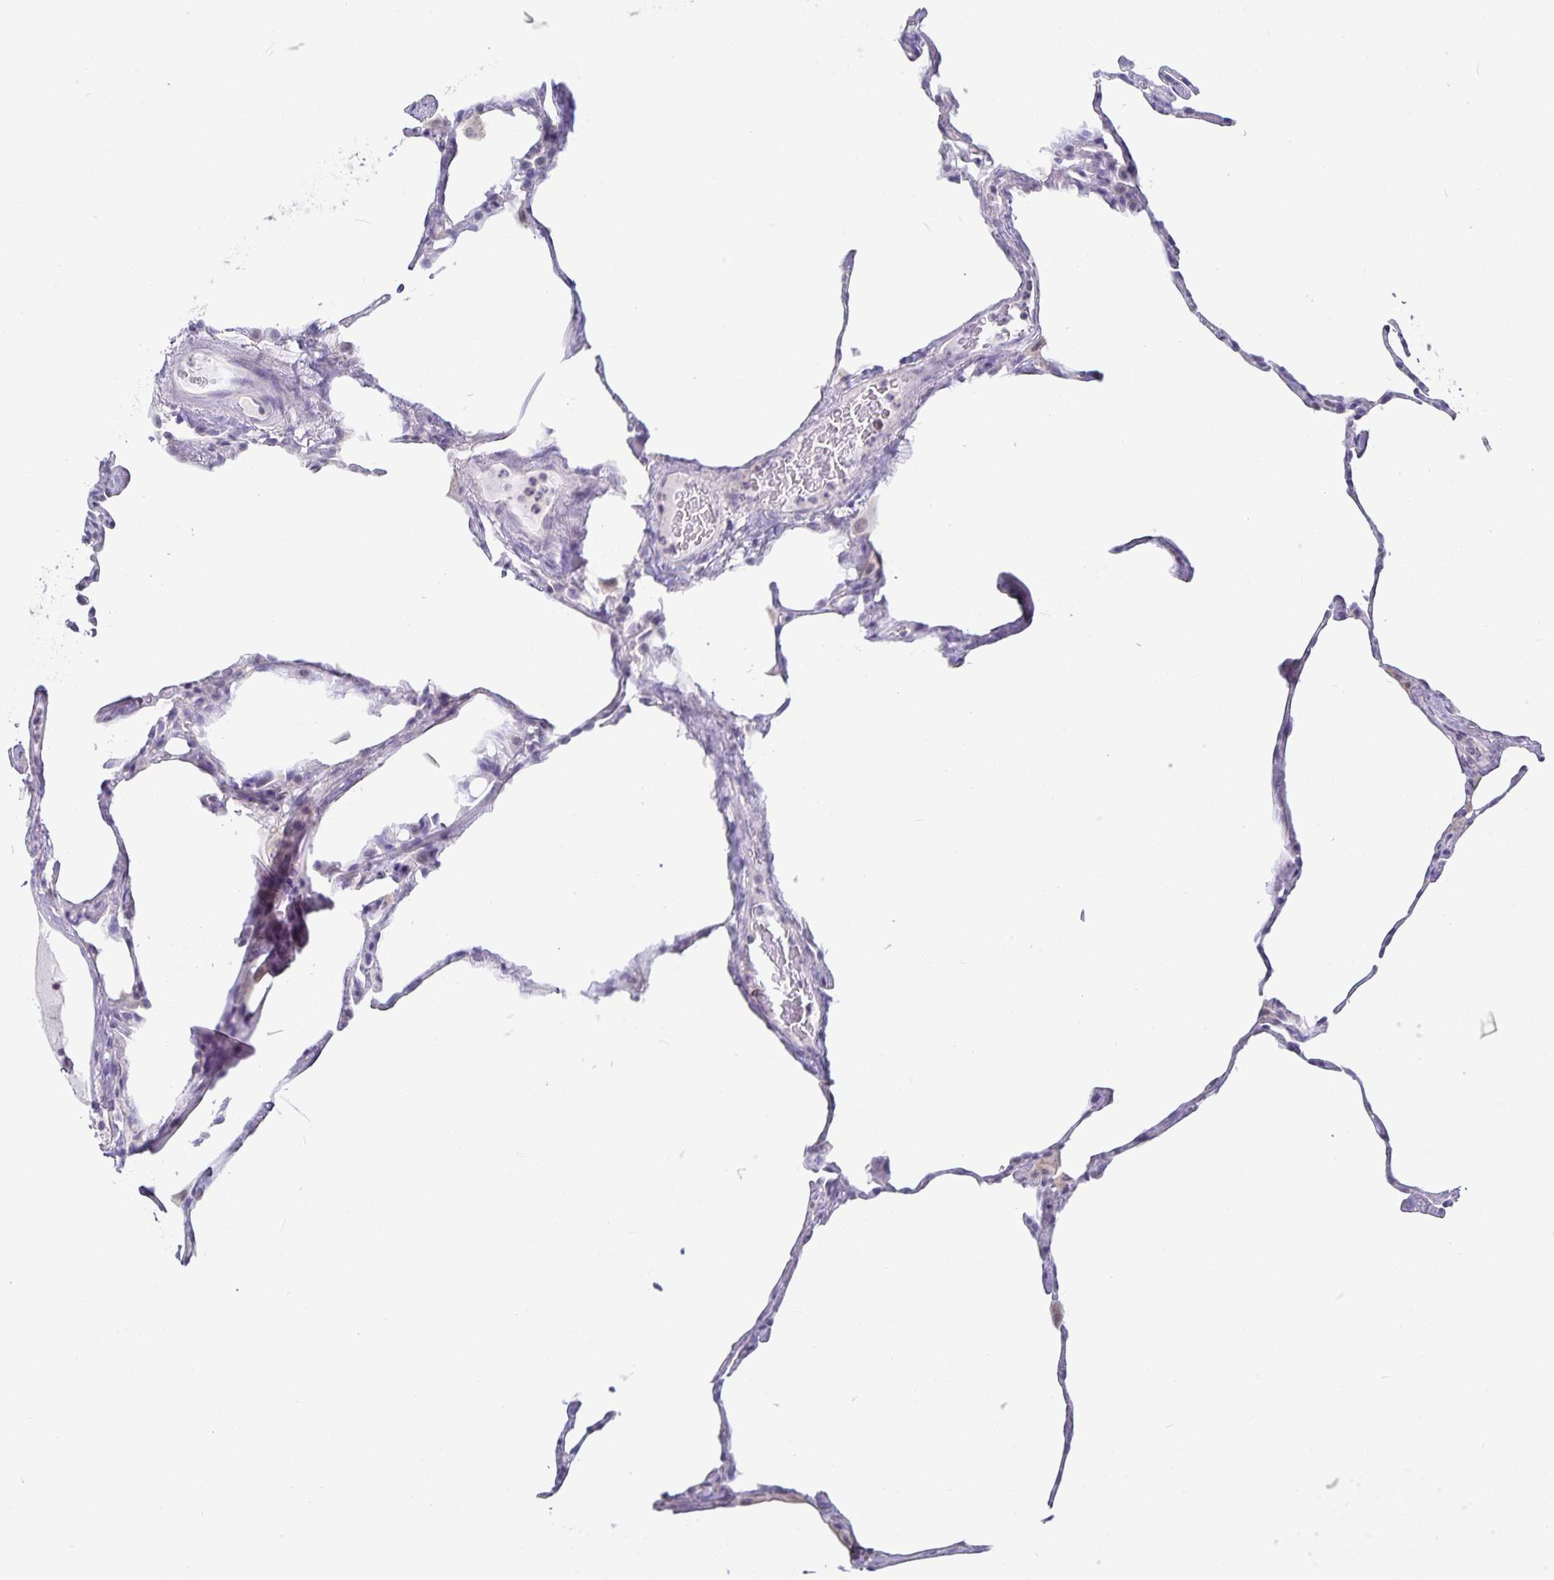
{"staining": {"intensity": "negative", "quantity": "none", "location": "none"}, "tissue": "lung", "cell_type": "Alveolar cells", "image_type": "normal", "snomed": [{"axis": "morphology", "description": "Normal tissue, NOS"}, {"axis": "topography", "description": "Lung"}], "caption": "Human lung stained for a protein using IHC exhibits no positivity in alveolar cells.", "gene": "DNAH9", "patient": {"sex": "male", "age": 65}}